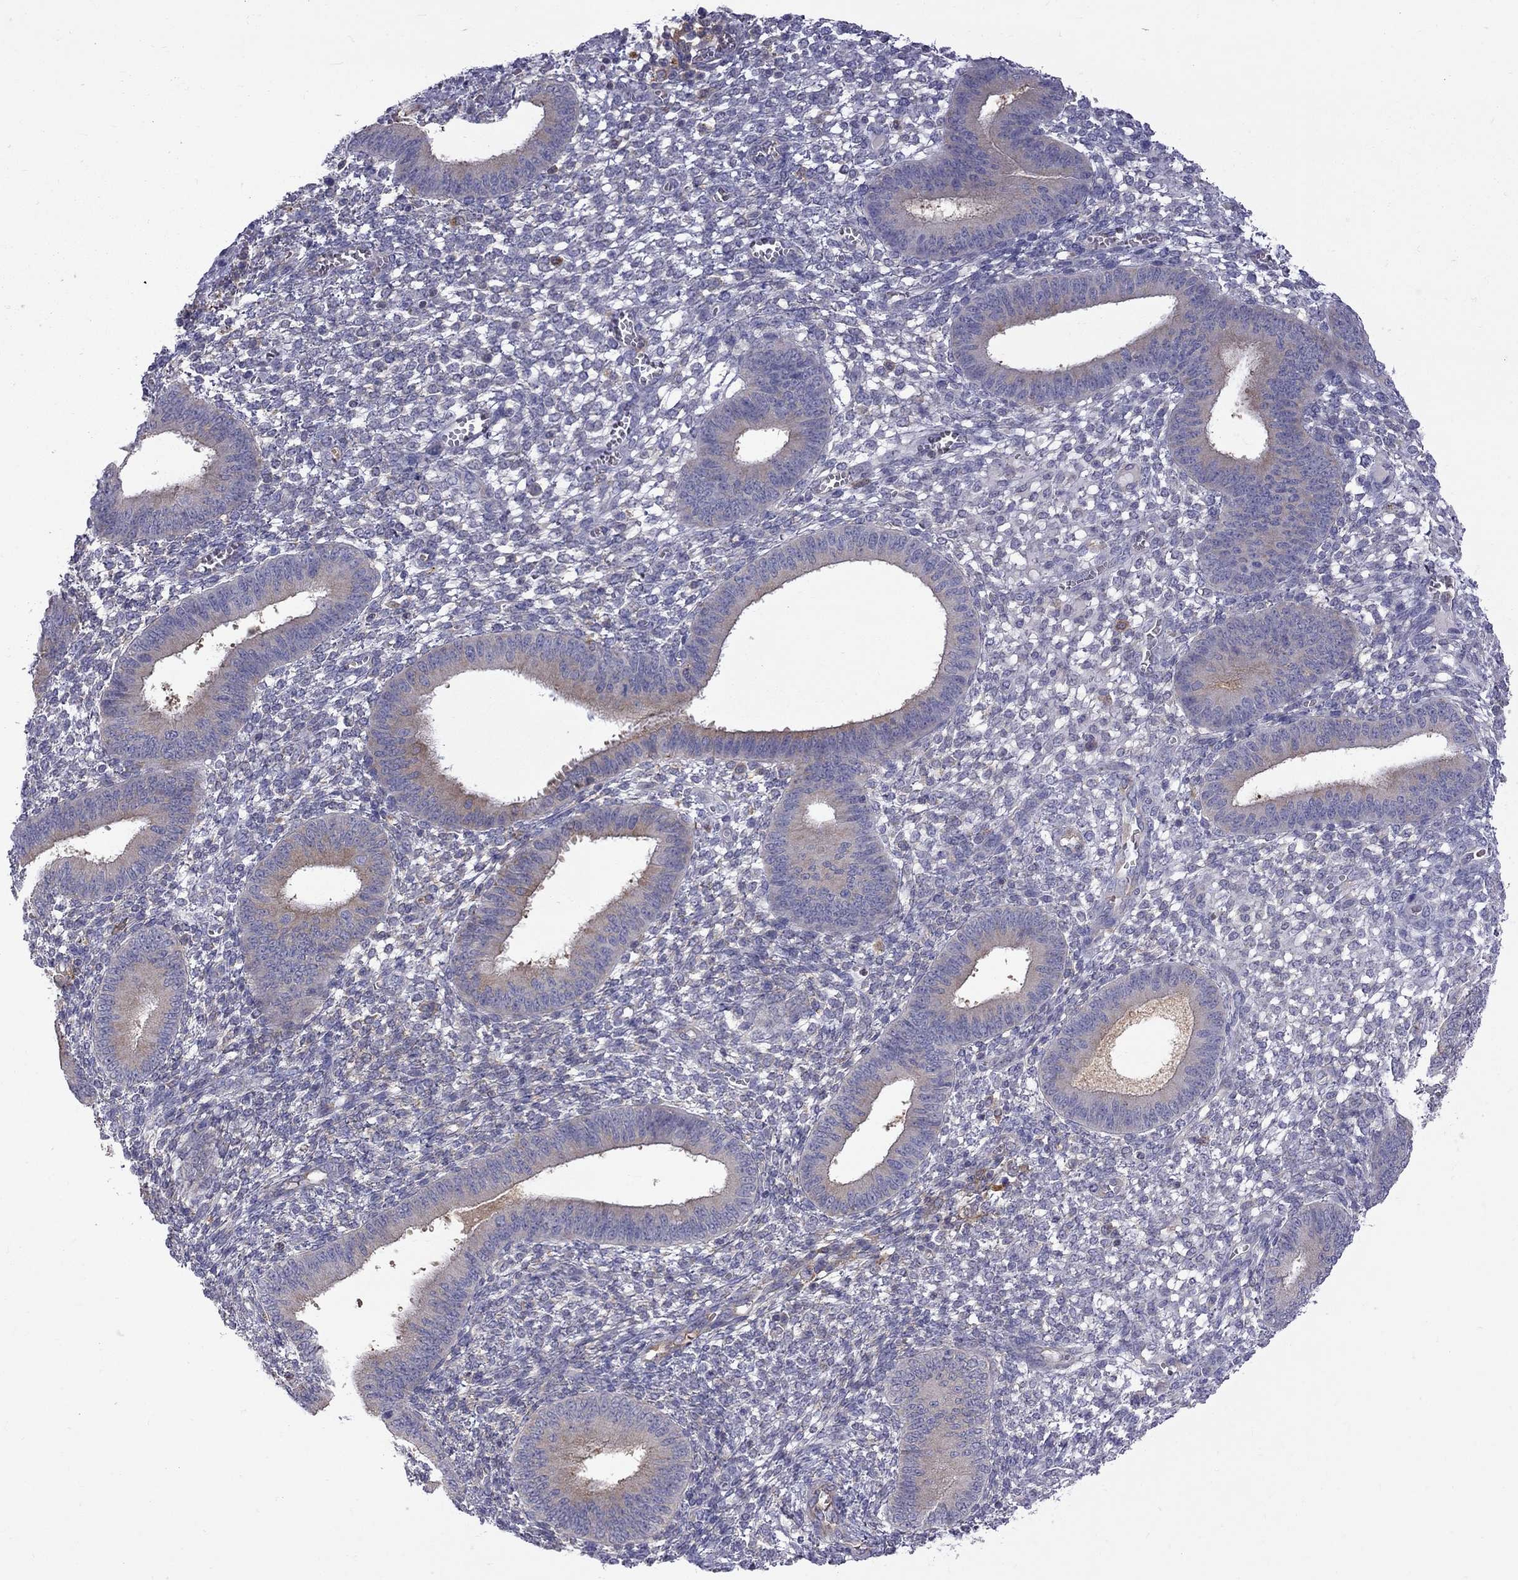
{"staining": {"intensity": "negative", "quantity": "none", "location": "none"}, "tissue": "endometrium", "cell_type": "Cells in endometrial stroma", "image_type": "normal", "snomed": [{"axis": "morphology", "description": "Normal tissue, NOS"}, {"axis": "topography", "description": "Endometrium"}], "caption": "Immunohistochemical staining of unremarkable human endometrium demonstrates no significant staining in cells in endometrial stroma. The staining was performed using DAB to visualize the protein expression in brown, while the nuclei were stained in blue with hematoxylin (Magnification: 20x).", "gene": "EIF4E3", "patient": {"sex": "female", "age": 42}}